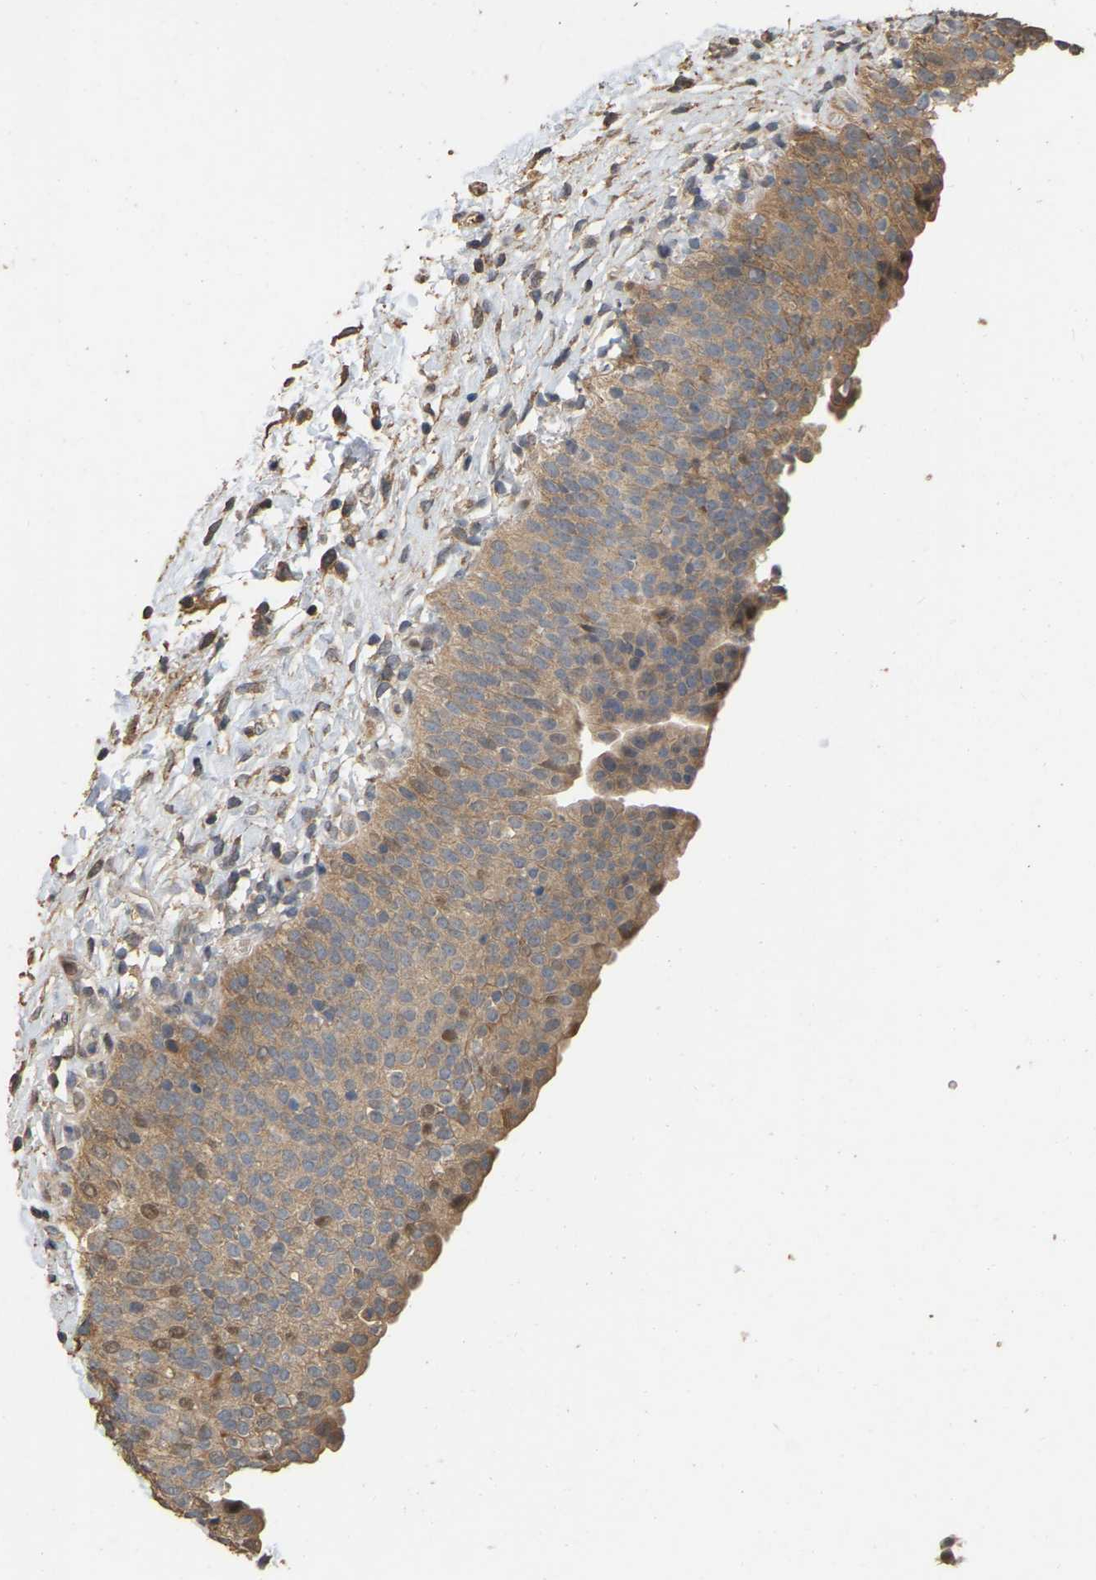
{"staining": {"intensity": "moderate", "quantity": ">75%", "location": "cytoplasmic/membranous,nuclear"}, "tissue": "urinary bladder", "cell_type": "Urothelial cells", "image_type": "normal", "snomed": [{"axis": "morphology", "description": "Normal tissue, NOS"}, {"axis": "topography", "description": "Urinary bladder"}], "caption": "Immunohistochemical staining of unremarkable human urinary bladder exhibits >75% levels of moderate cytoplasmic/membranous,nuclear protein staining in about >75% of urothelial cells. The staining was performed using DAB (3,3'-diaminobenzidine), with brown indicating positive protein expression. Nuclei are stained blue with hematoxylin.", "gene": "NCS1", "patient": {"sex": "male", "age": 55}}